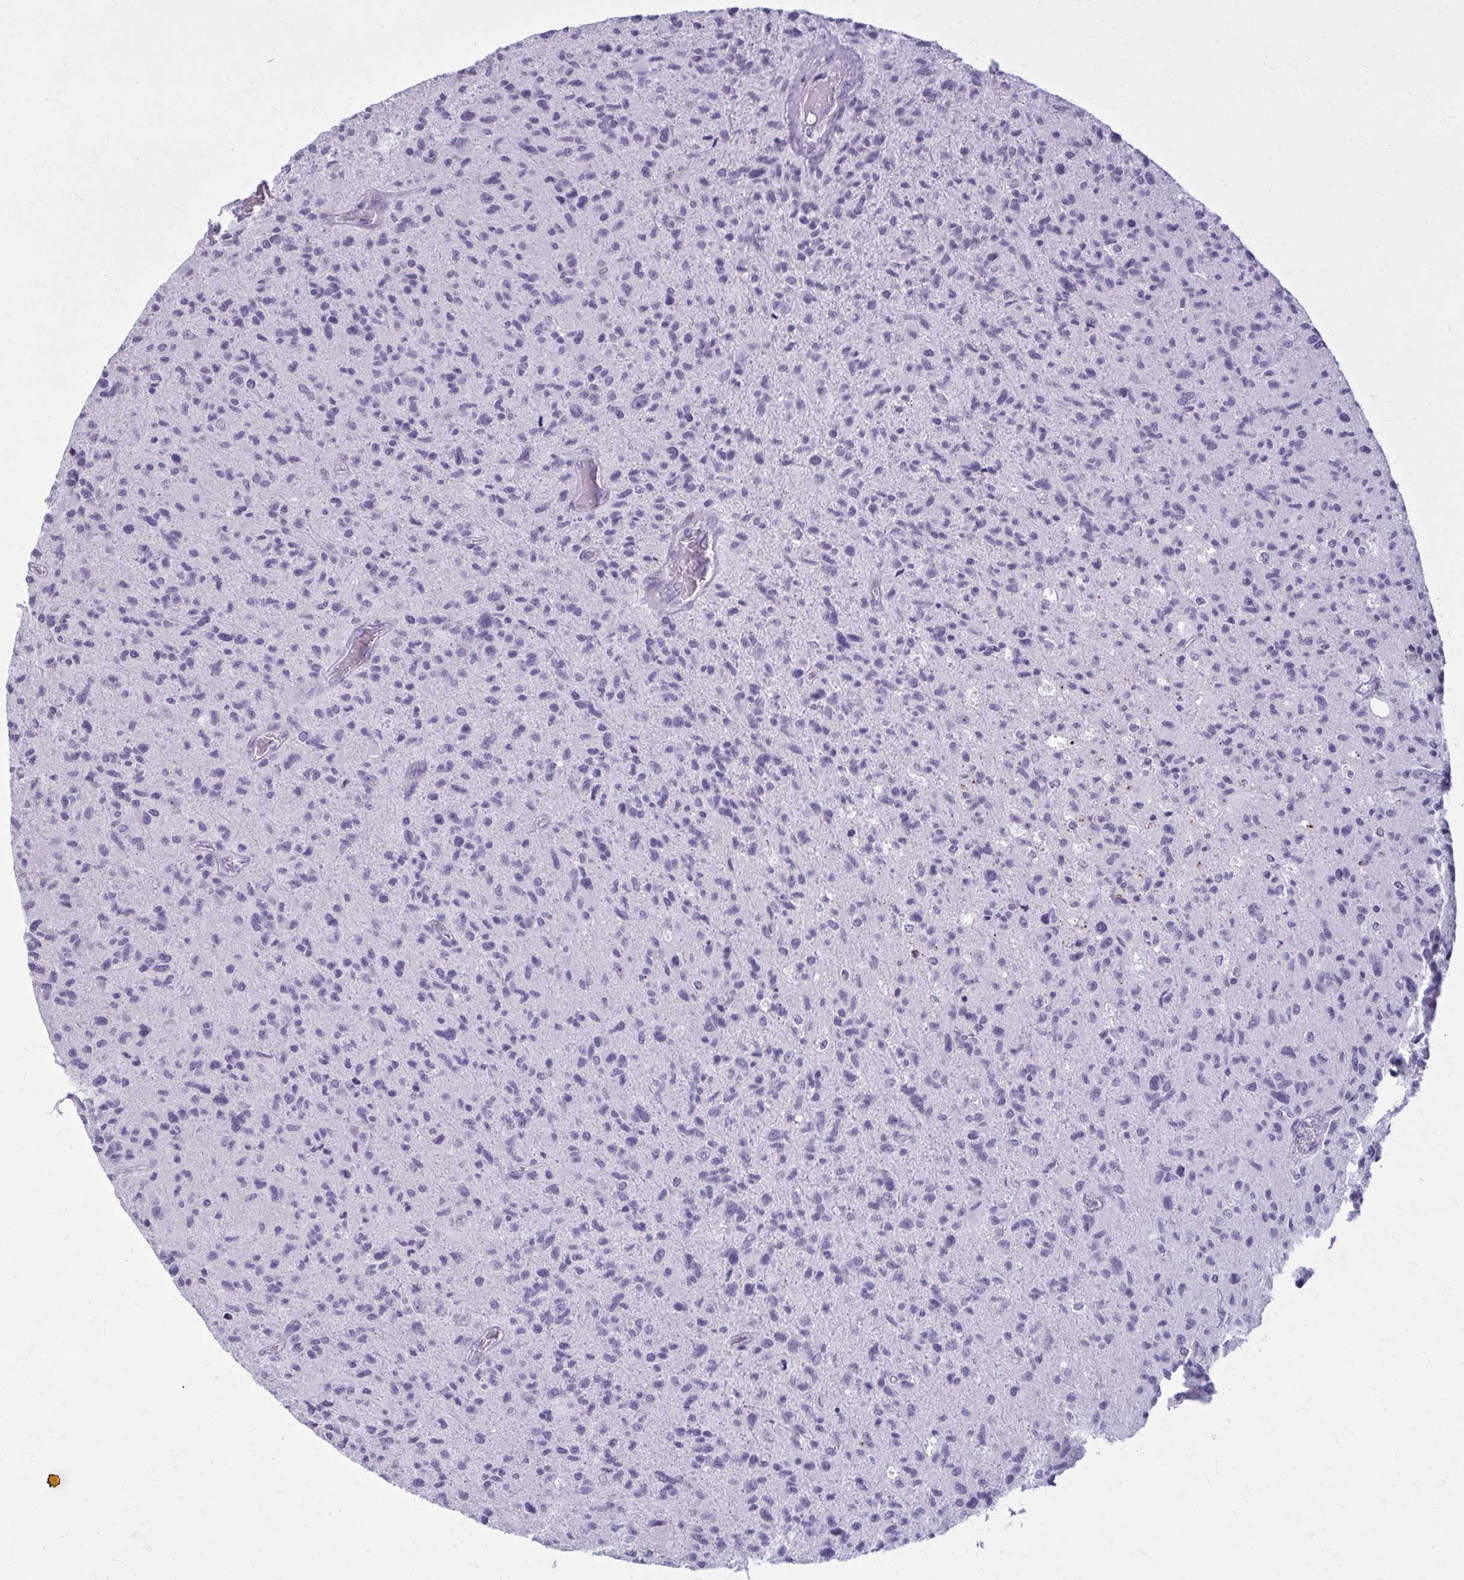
{"staining": {"intensity": "negative", "quantity": "none", "location": "none"}, "tissue": "glioma", "cell_type": "Tumor cells", "image_type": "cancer", "snomed": [{"axis": "morphology", "description": "Glioma, malignant, High grade"}, {"axis": "topography", "description": "Brain"}], "caption": "This is an immunohistochemistry histopathology image of malignant high-grade glioma. There is no positivity in tumor cells.", "gene": "CASQ2", "patient": {"sex": "female", "age": 70}}